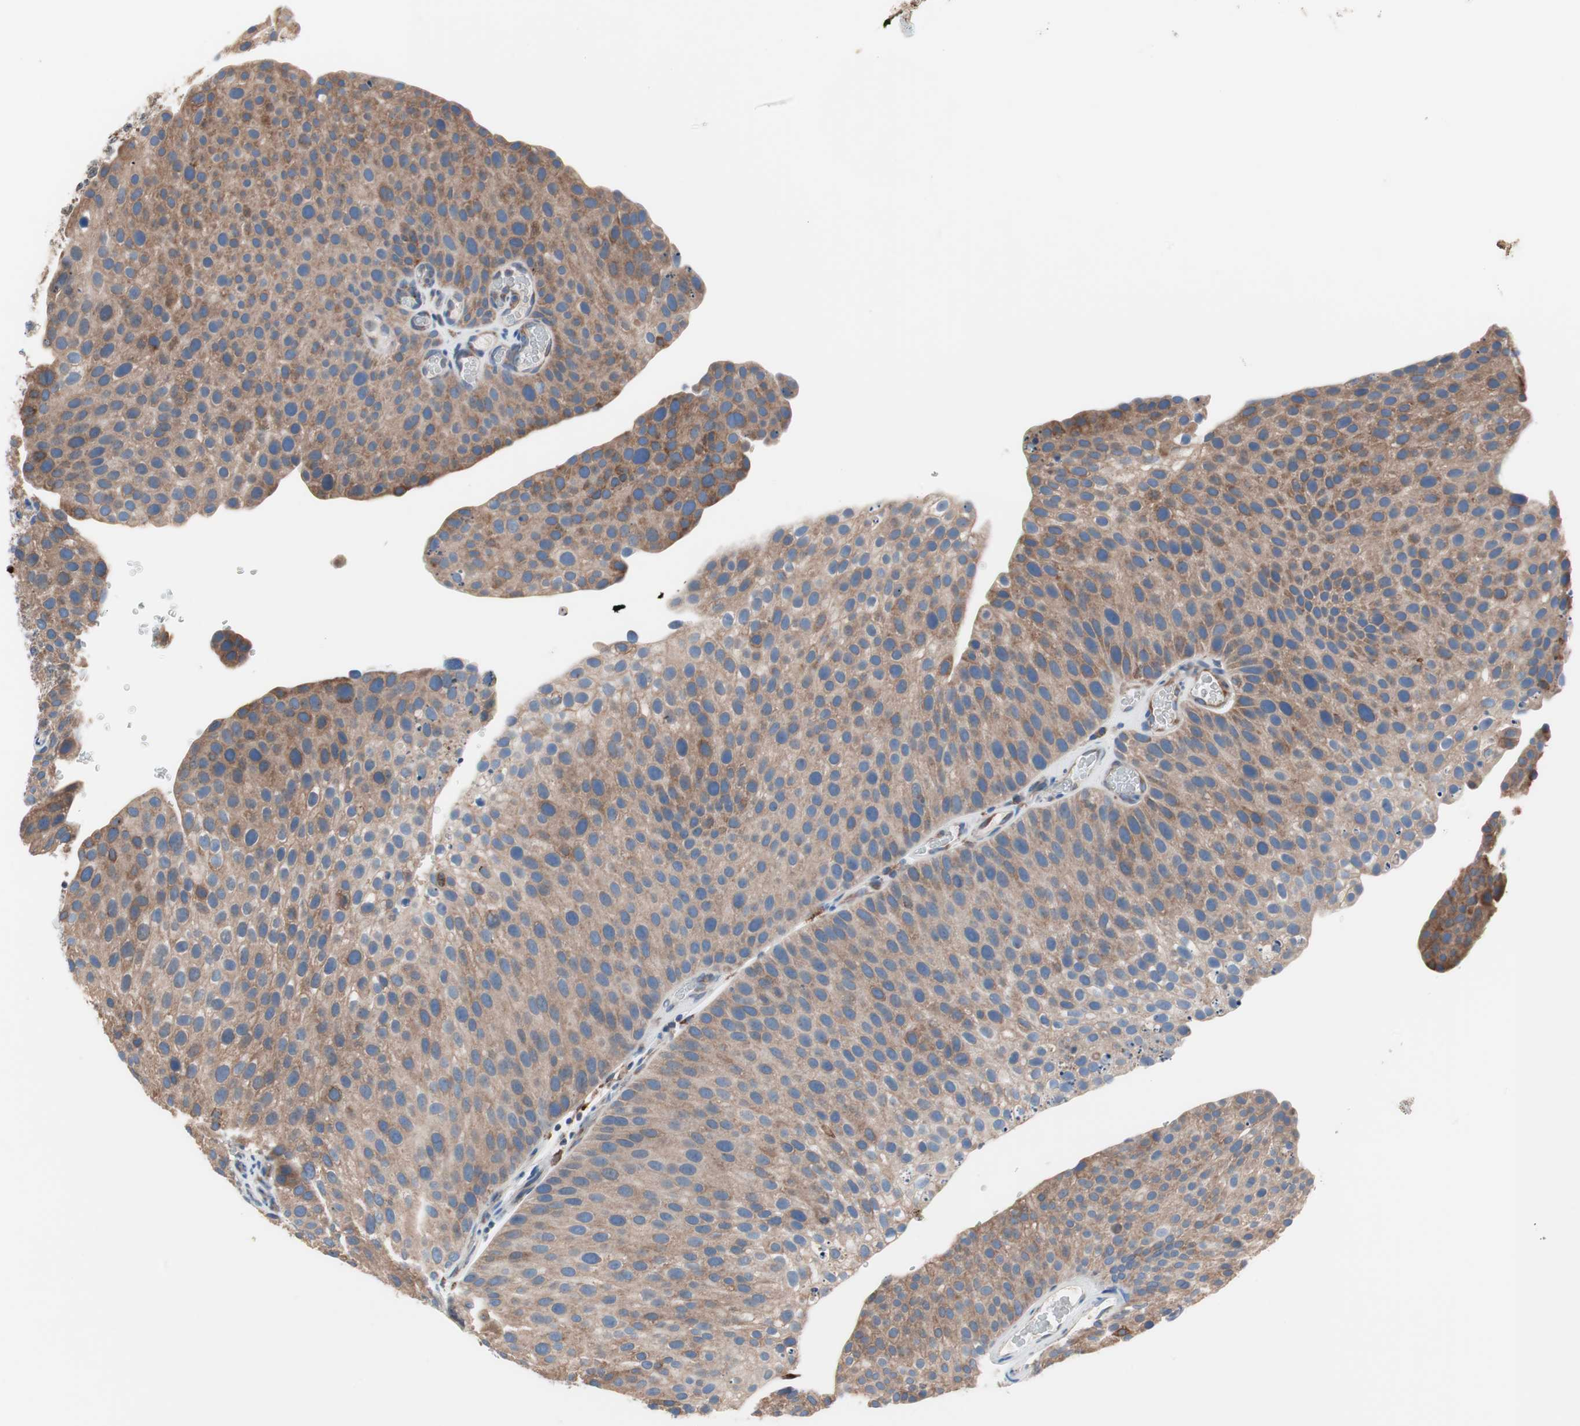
{"staining": {"intensity": "moderate", "quantity": ">75%", "location": "cytoplasmic/membranous"}, "tissue": "urothelial cancer", "cell_type": "Tumor cells", "image_type": "cancer", "snomed": [{"axis": "morphology", "description": "Urothelial carcinoma, Low grade"}, {"axis": "topography", "description": "Smooth muscle"}, {"axis": "topography", "description": "Urinary bladder"}], "caption": "The photomicrograph reveals immunohistochemical staining of urothelial cancer. There is moderate cytoplasmic/membranous positivity is seen in about >75% of tumor cells. (DAB (3,3'-diaminobenzidine) IHC with brightfield microscopy, high magnification).", "gene": "SLC27A4", "patient": {"sex": "male", "age": 60}}